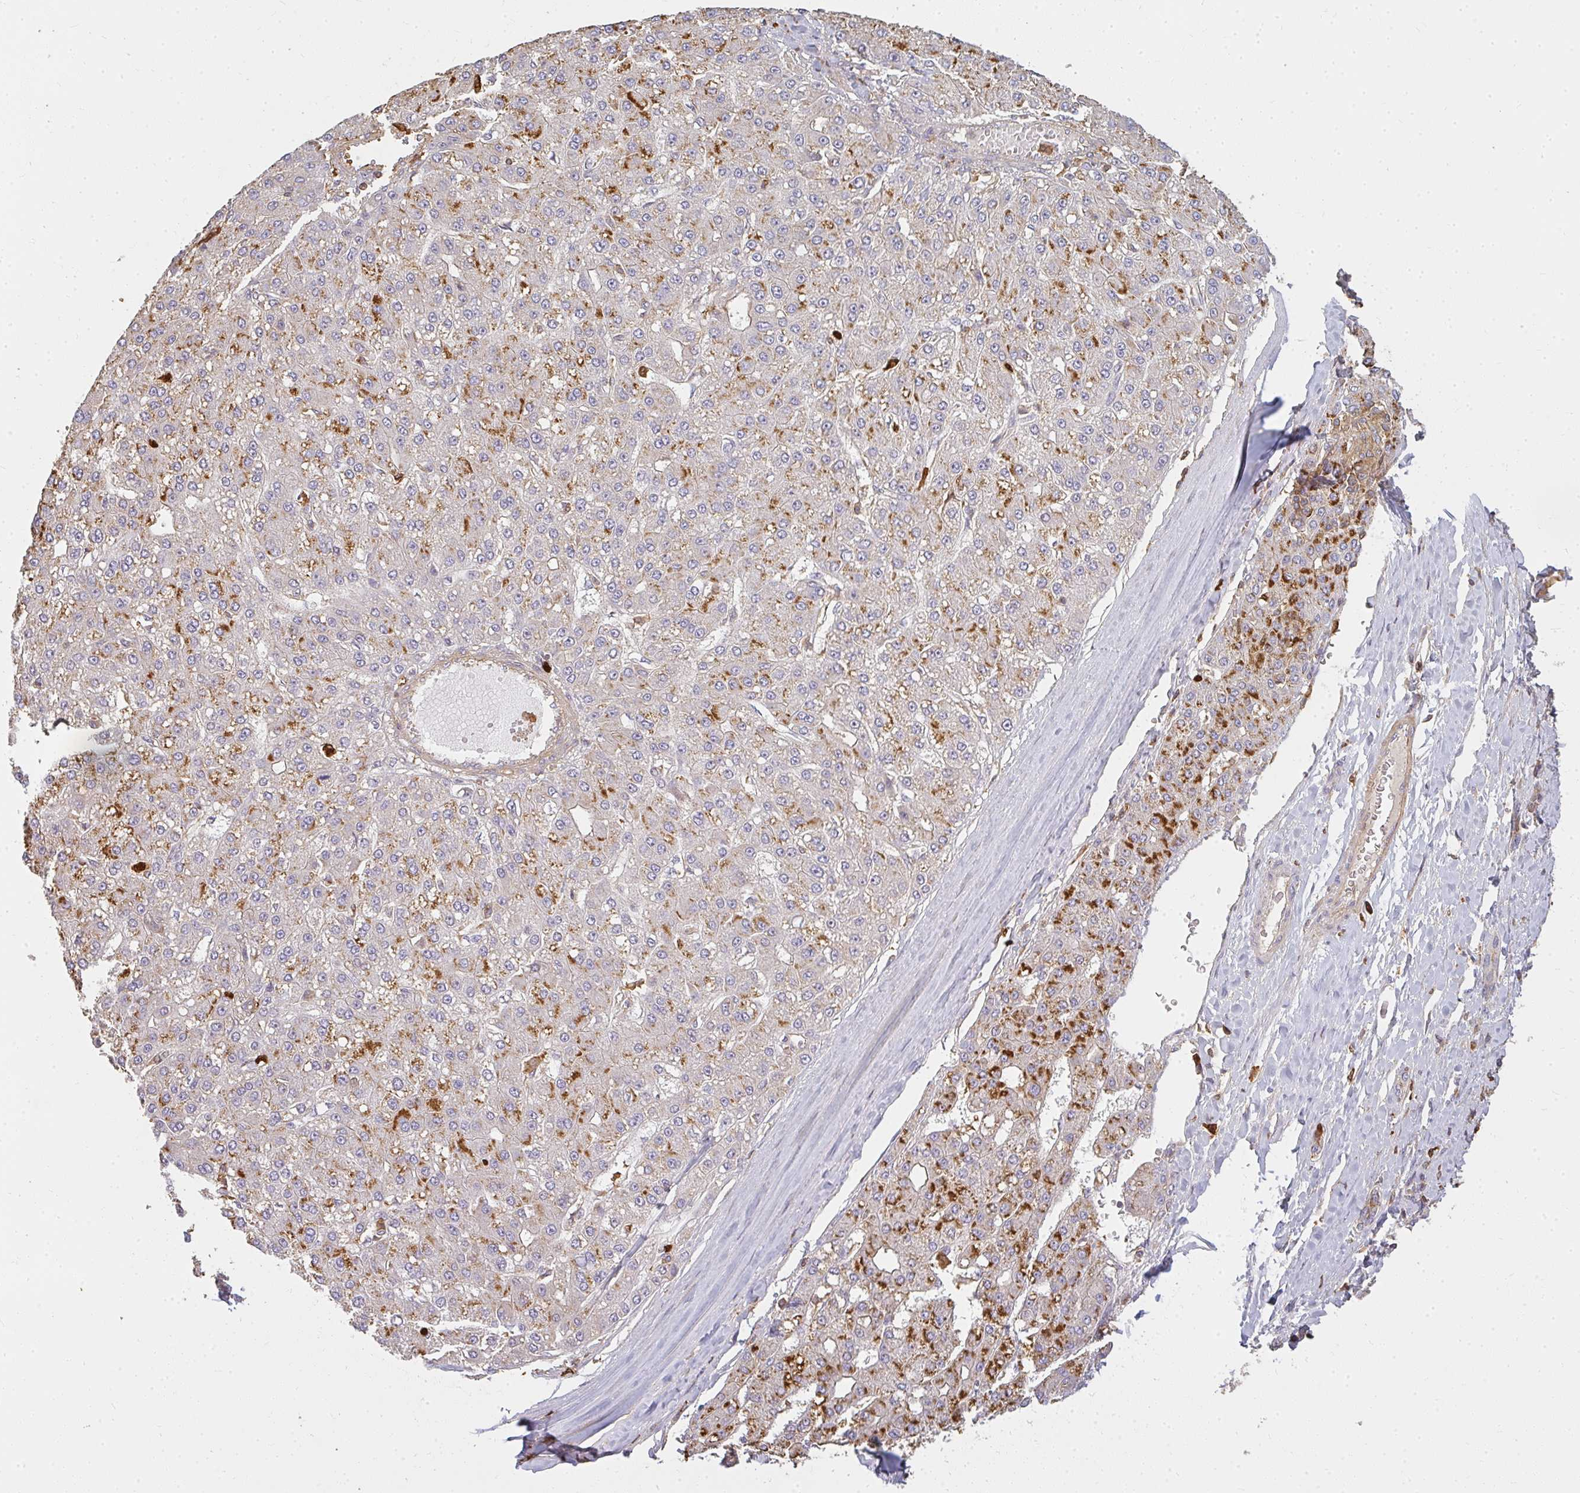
{"staining": {"intensity": "moderate", "quantity": "25%-75%", "location": "cytoplasmic/membranous"}, "tissue": "liver cancer", "cell_type": "Tumor cells", "image_type": "cancer", "snomed": [{"axis": "morphology", "description": "Carcinoma, Hepatocellular, NOS"}, {"axis": "topography", "description": "Liver"}], "caption": "This histopathology image demonstrates IHC staining of human liver hepatocellular carcinoma, with medium moderate cytoplasmic/membranous expression in about 25%-75% of tumor cells.", "gene": "CNTRL", "patient": {"sex": "male", "age": 67}}